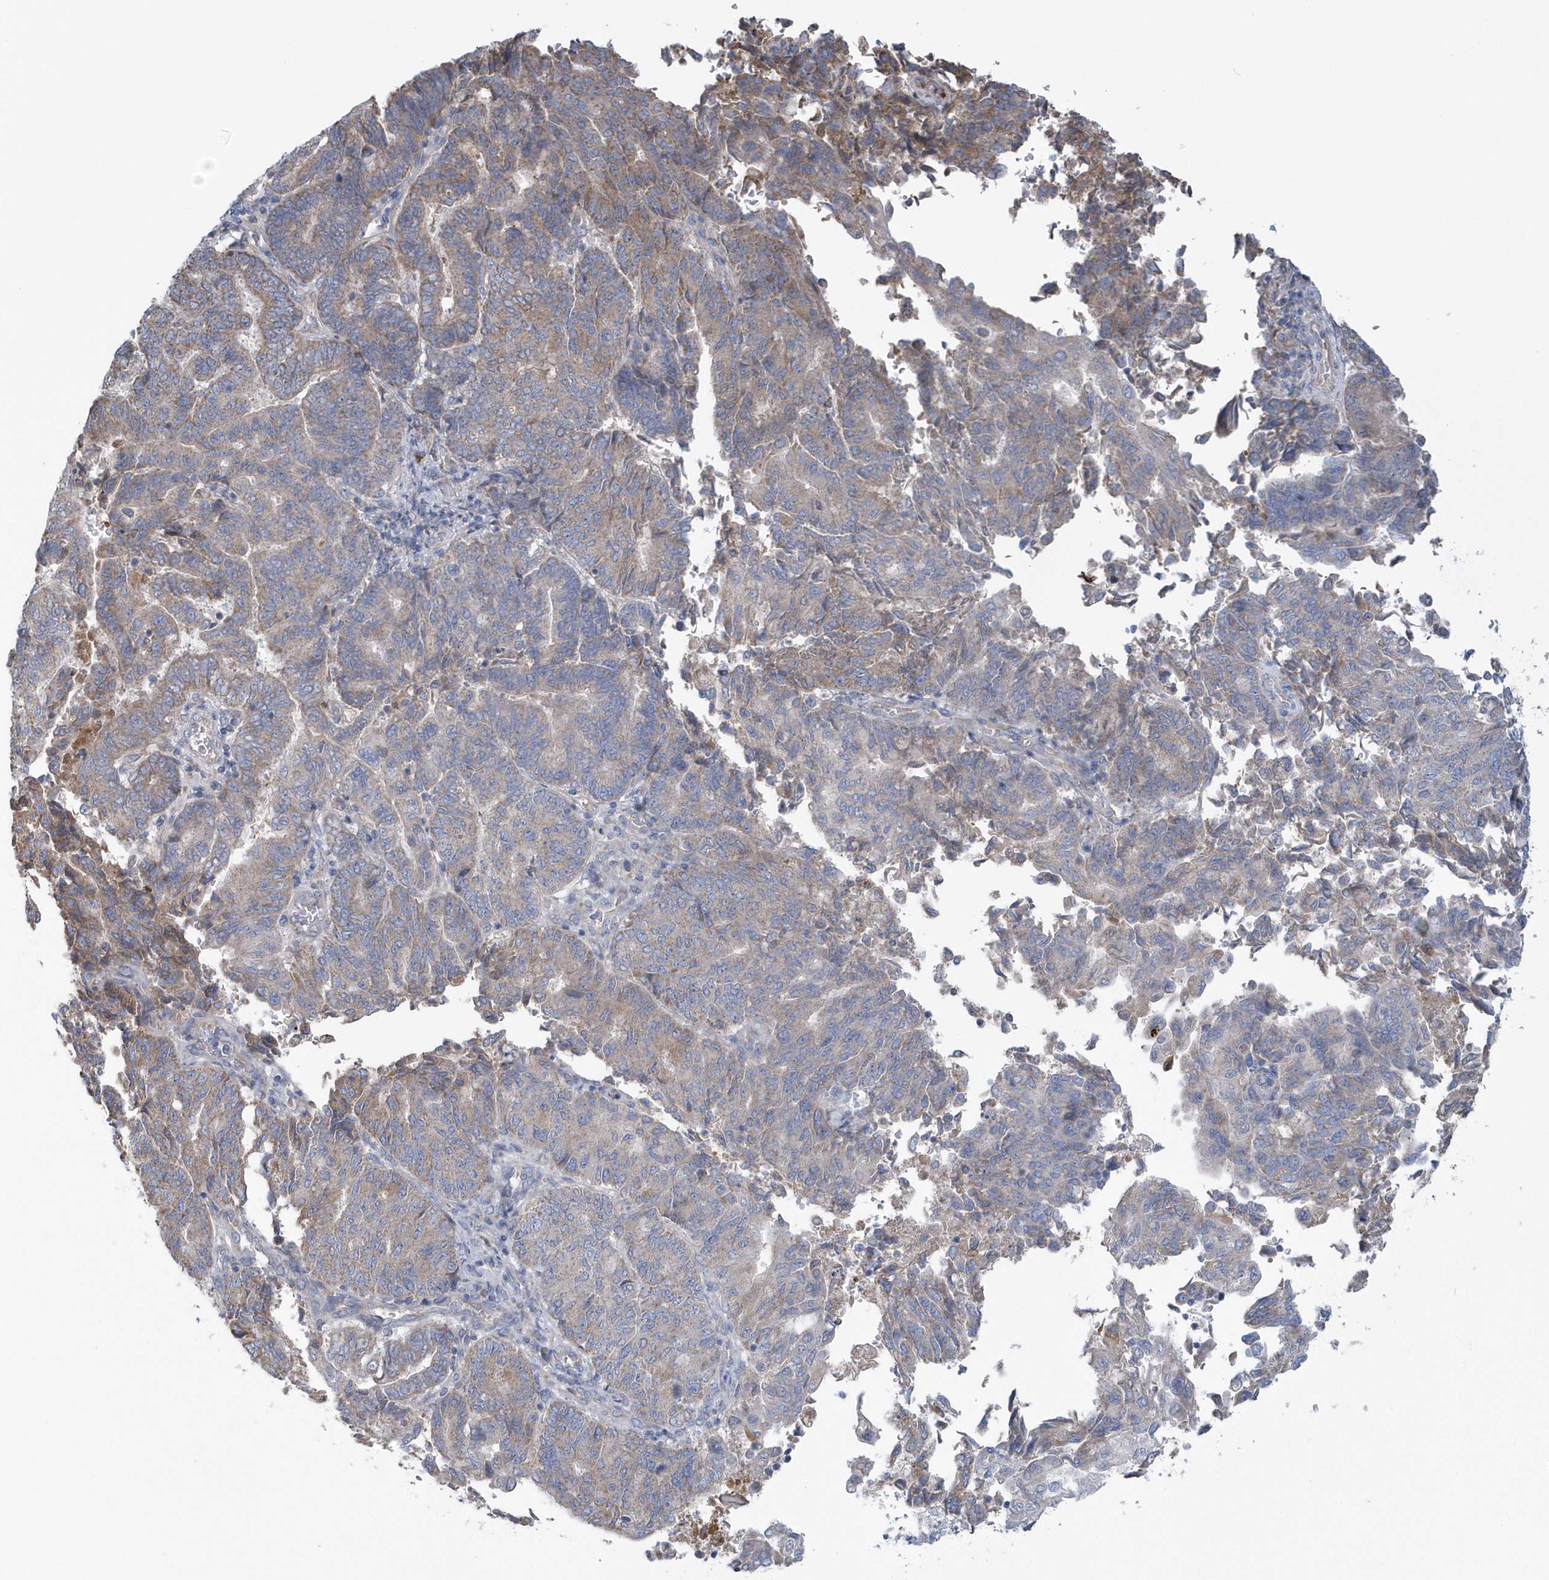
{"staining": {"intensity": "weak", "quantity": "25%-75%", "location": "cytoplasmic/membranous"}, "tissue": "endometrial cancer", "cell_type": "Tumor cells", "image_type": "cancer", "snomed": [{"axis": "morphology", "description": "Adenocarcinoma, NOS"}, {"axis": "topography", "description": "Endometrium"}], "caption": "Endometrial cancer was stained to show a protein in brown. There is low levels of weak cytoplasmic/membranous positivity in approximately 25%-75% of tumor cells.", "gene": "SPATA18", "patient": {"sex": "female", "age": 80}}